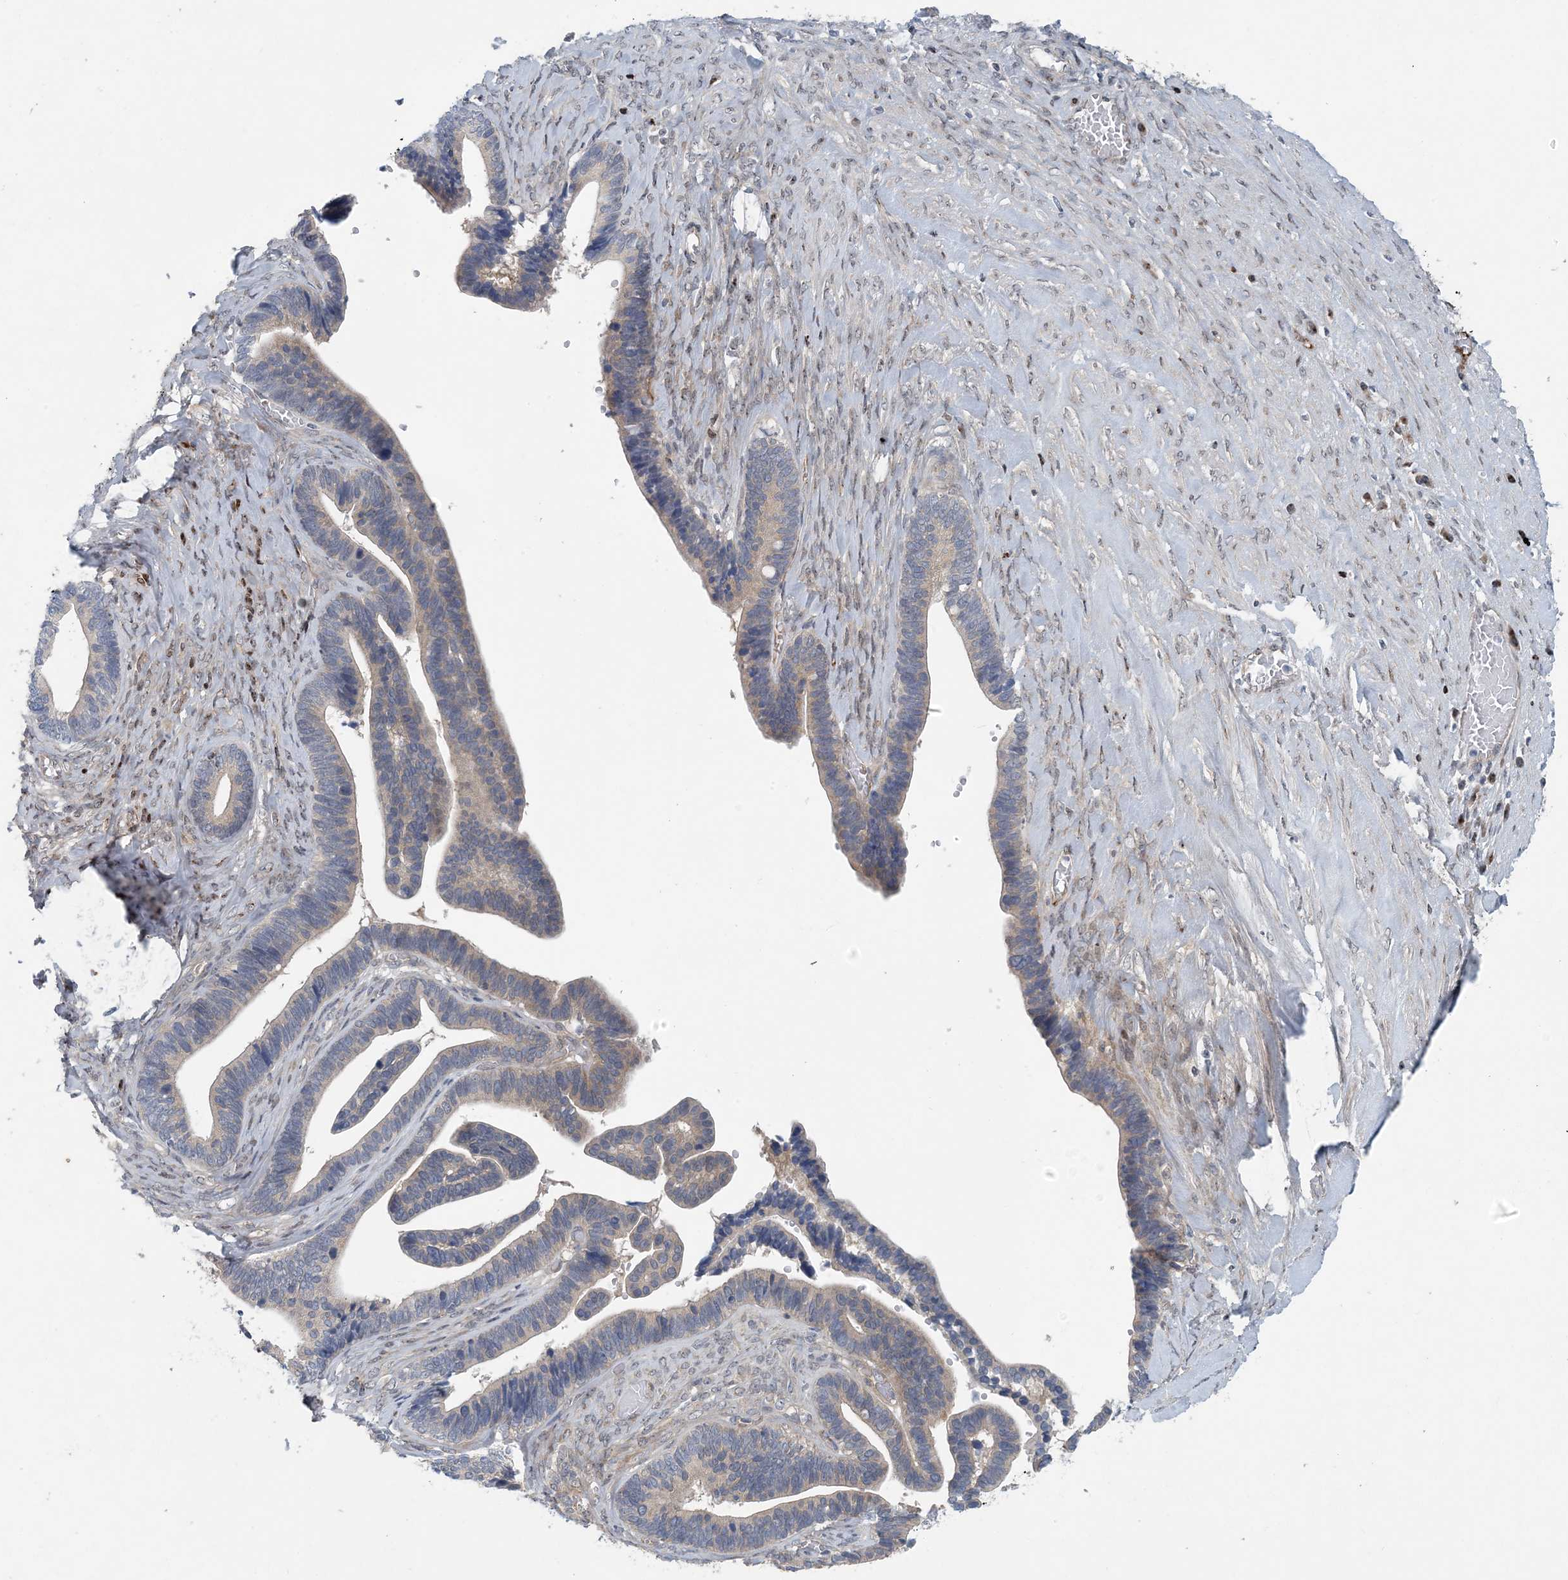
{"staining": {"intensity": "weak", "quantity": "<25%", "location": "cytoplasmic/membranous"}, "tissue": "ovarian cancer", "cell_type": "Tumor cells", "image_type": "cancer", "snomed": [{"axis": "morphology", "description": "Cystadenocarcinoma, serous, NOS"}, {"axis": "topography", "description": "Ovary"}], "caption": "Immunohistochemical staining of human serous cystadenocarcinoma (ovarian) exhibits no significant expression in tumor cells.", "gene": "HIKESHI", "patient": {"sex": "female", "age": 56}}